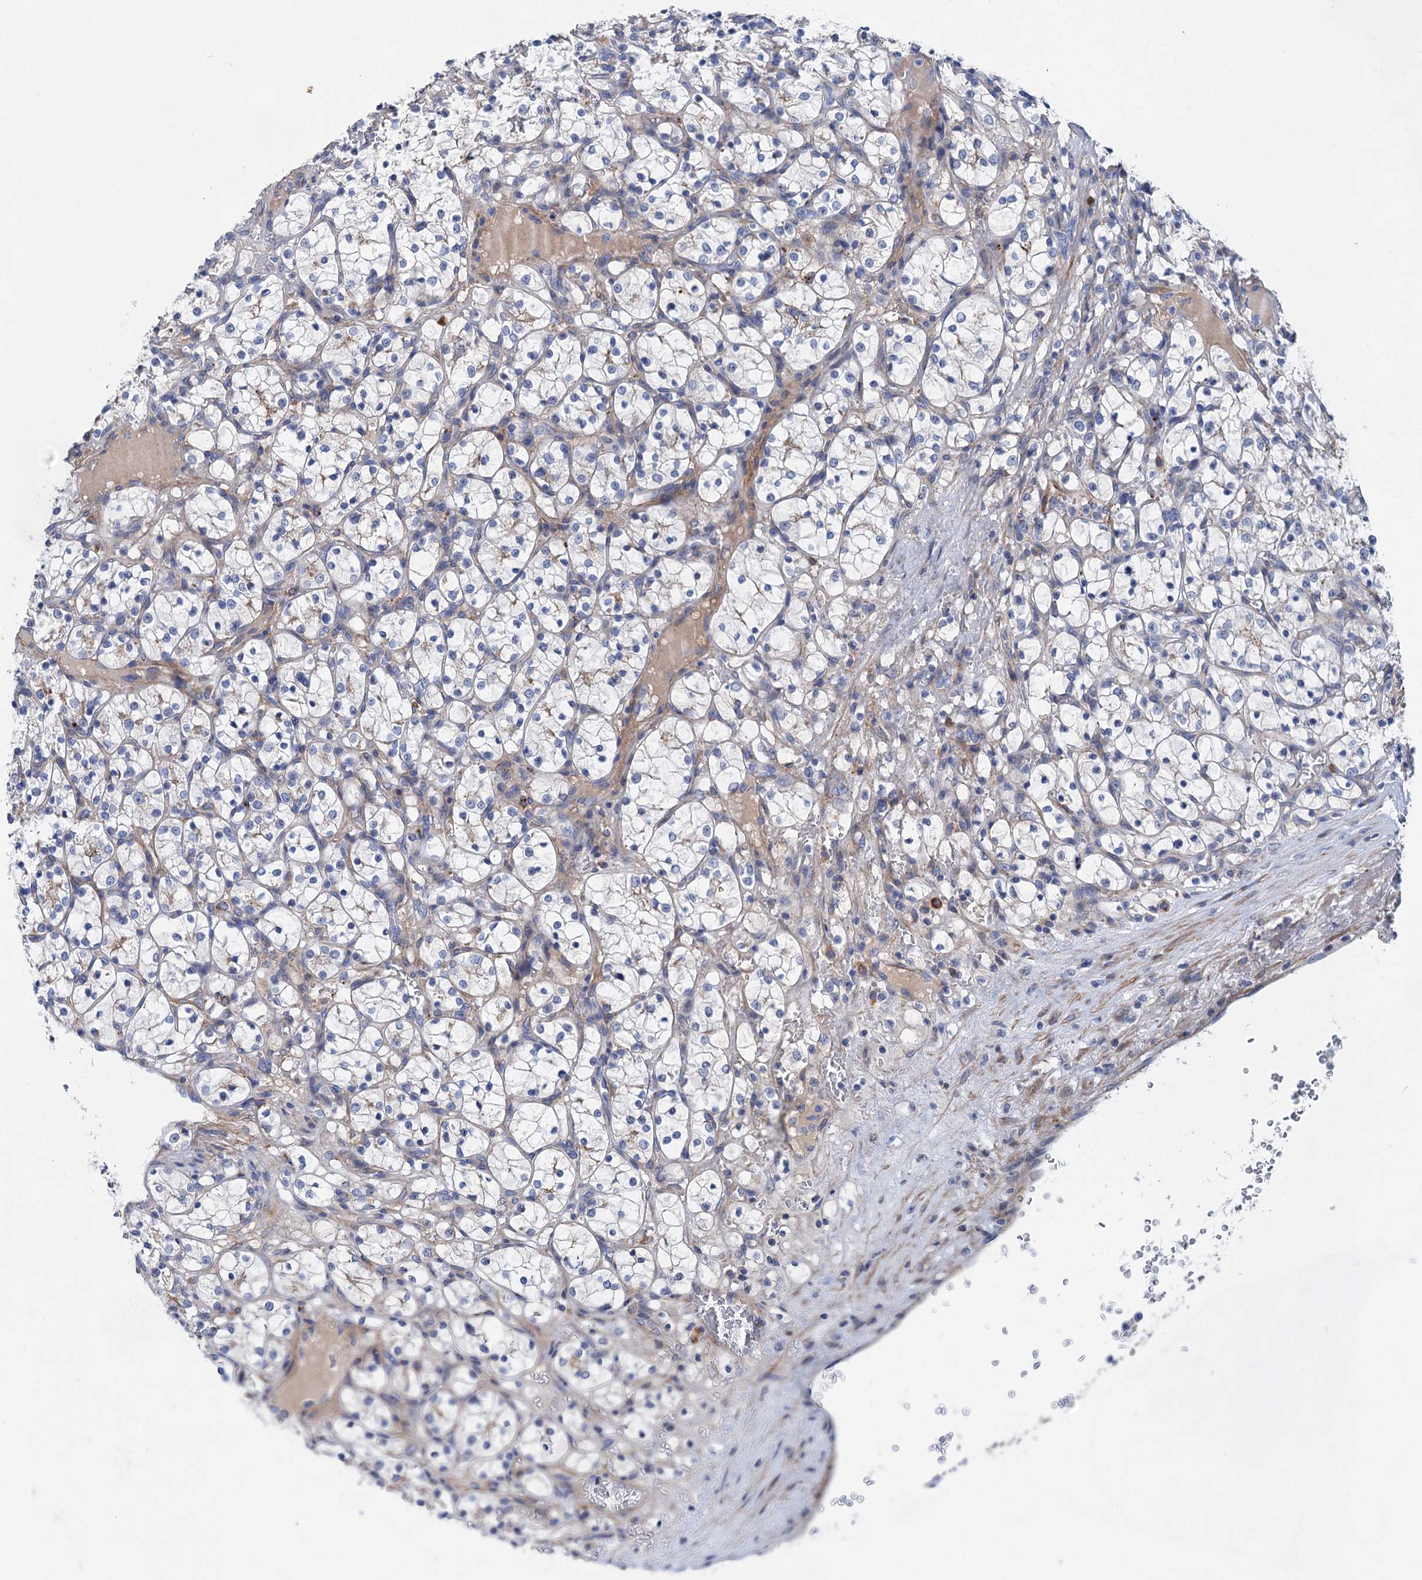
{"staining": {"intensity": "negative", "quantity": "none", "location": "none"}, "tissue": "renal cancer", "cell_type": "Tumor cells", "image_type": "cancer", "snomed": [{"axis": "morphology", "description": "Adenocarcinoma, NOS"}, {"axis": "topography", "description": "Kidney"}], "caption": "High magnification brightfield microscopy of renal adenocarcinoma stained with DAB (3,3'-diaminobenzidine) (brown) and counterstained with hematoxylin (blue): tumor cells show no significant staining. The staining is performed using DAB brown chromogen with nuclei counter-stained in using hematoxylin.", "gene": "GPR155", "patient": {"sex": "female", "age": 69}}